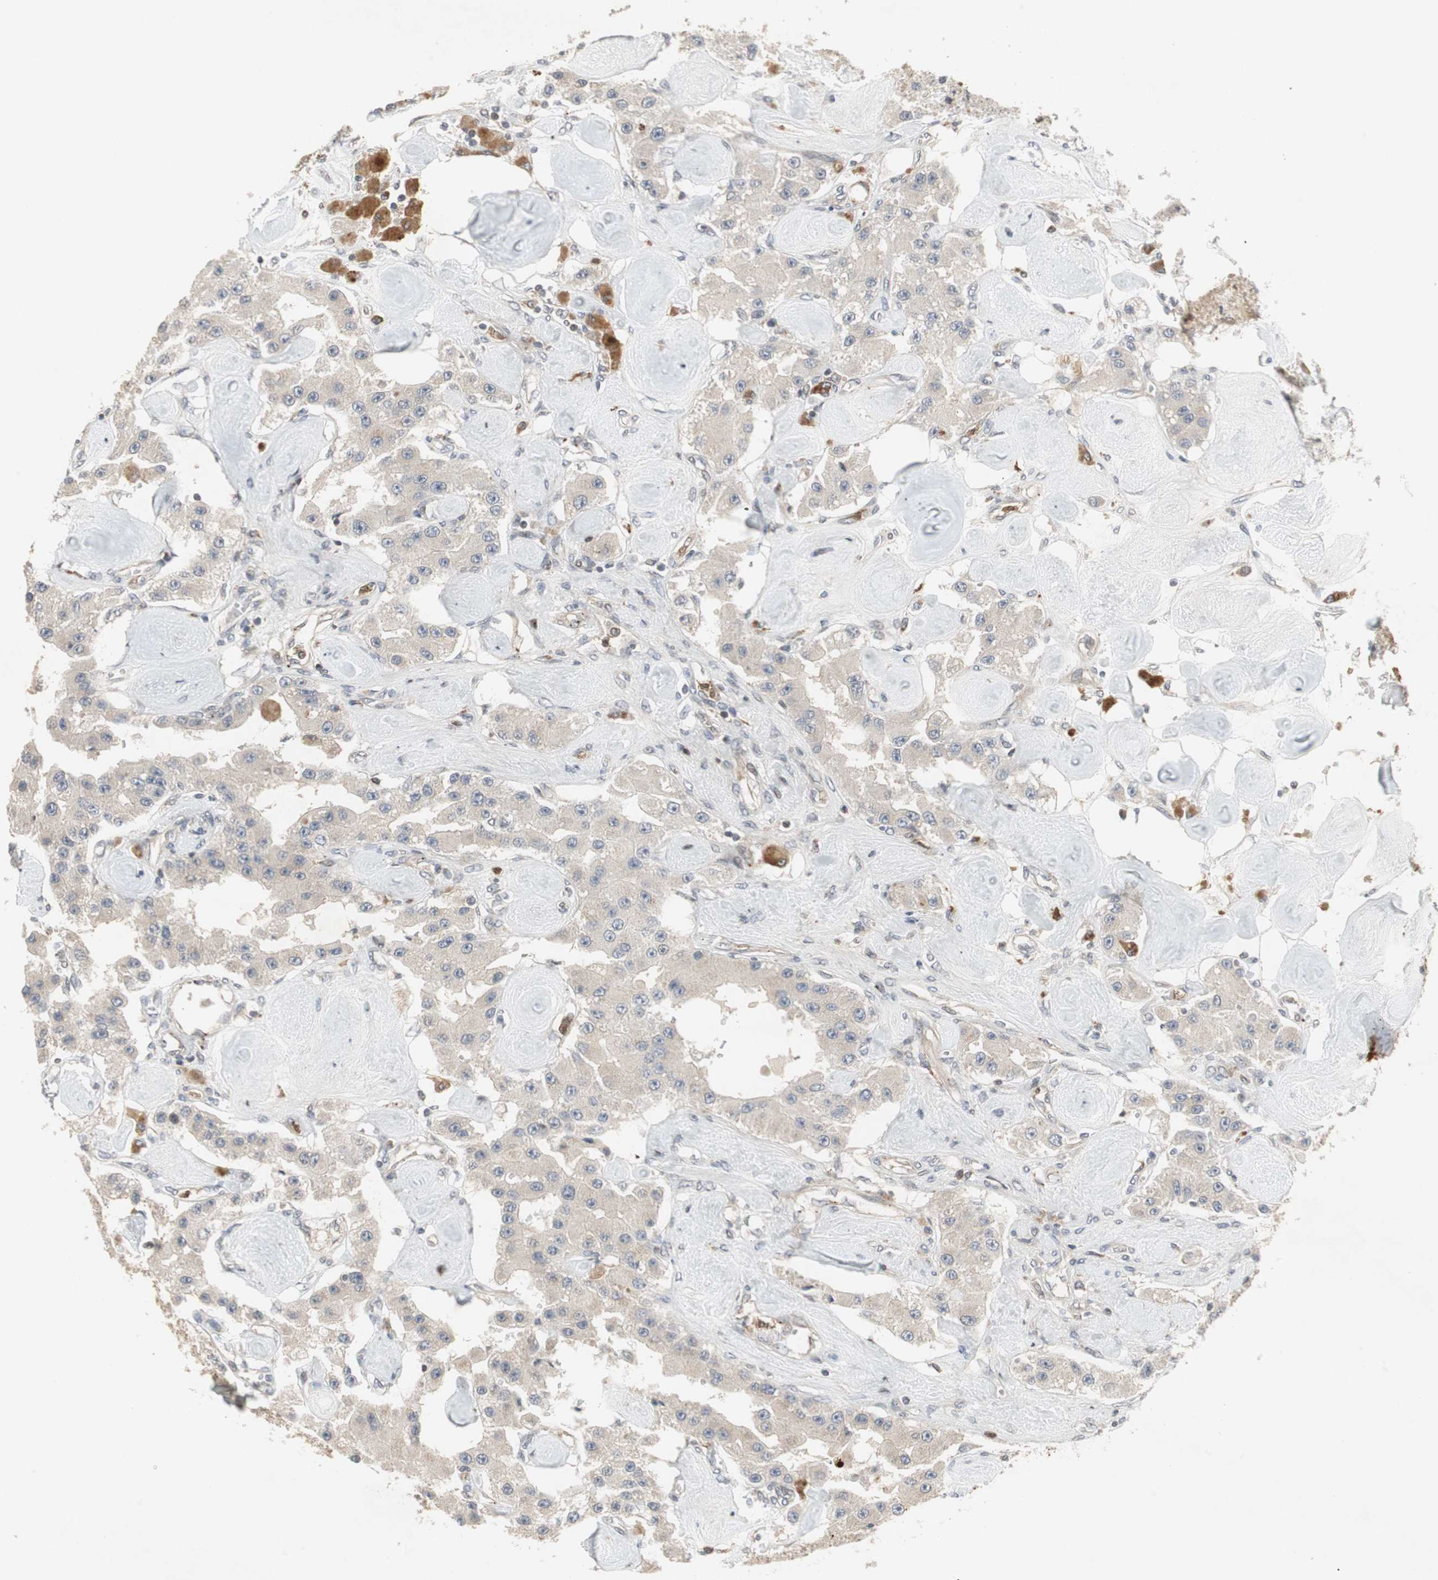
{"staining": {"intensity": "weak", "quantity": "25%-75%", "location": "cytoplasmic/membranous"}, "tissue": "carcinoid", "cell_type": "Tumor cells", "image_type": "cancer", "snomed": [{"axis": "morphology", "description": "Carcinoid, malignant, NOS"}, {"axis": "topography", "description": "Pancreas"}], "caption": "This histopathology image exhibits immunohistochemistry staining of human carcinoid, with low weak cytoplasmic/membranous expression in approximately 25%-75% of tumor cells.", "gene": "SNX4", "patient": {"sex": "male", "age": 41}}